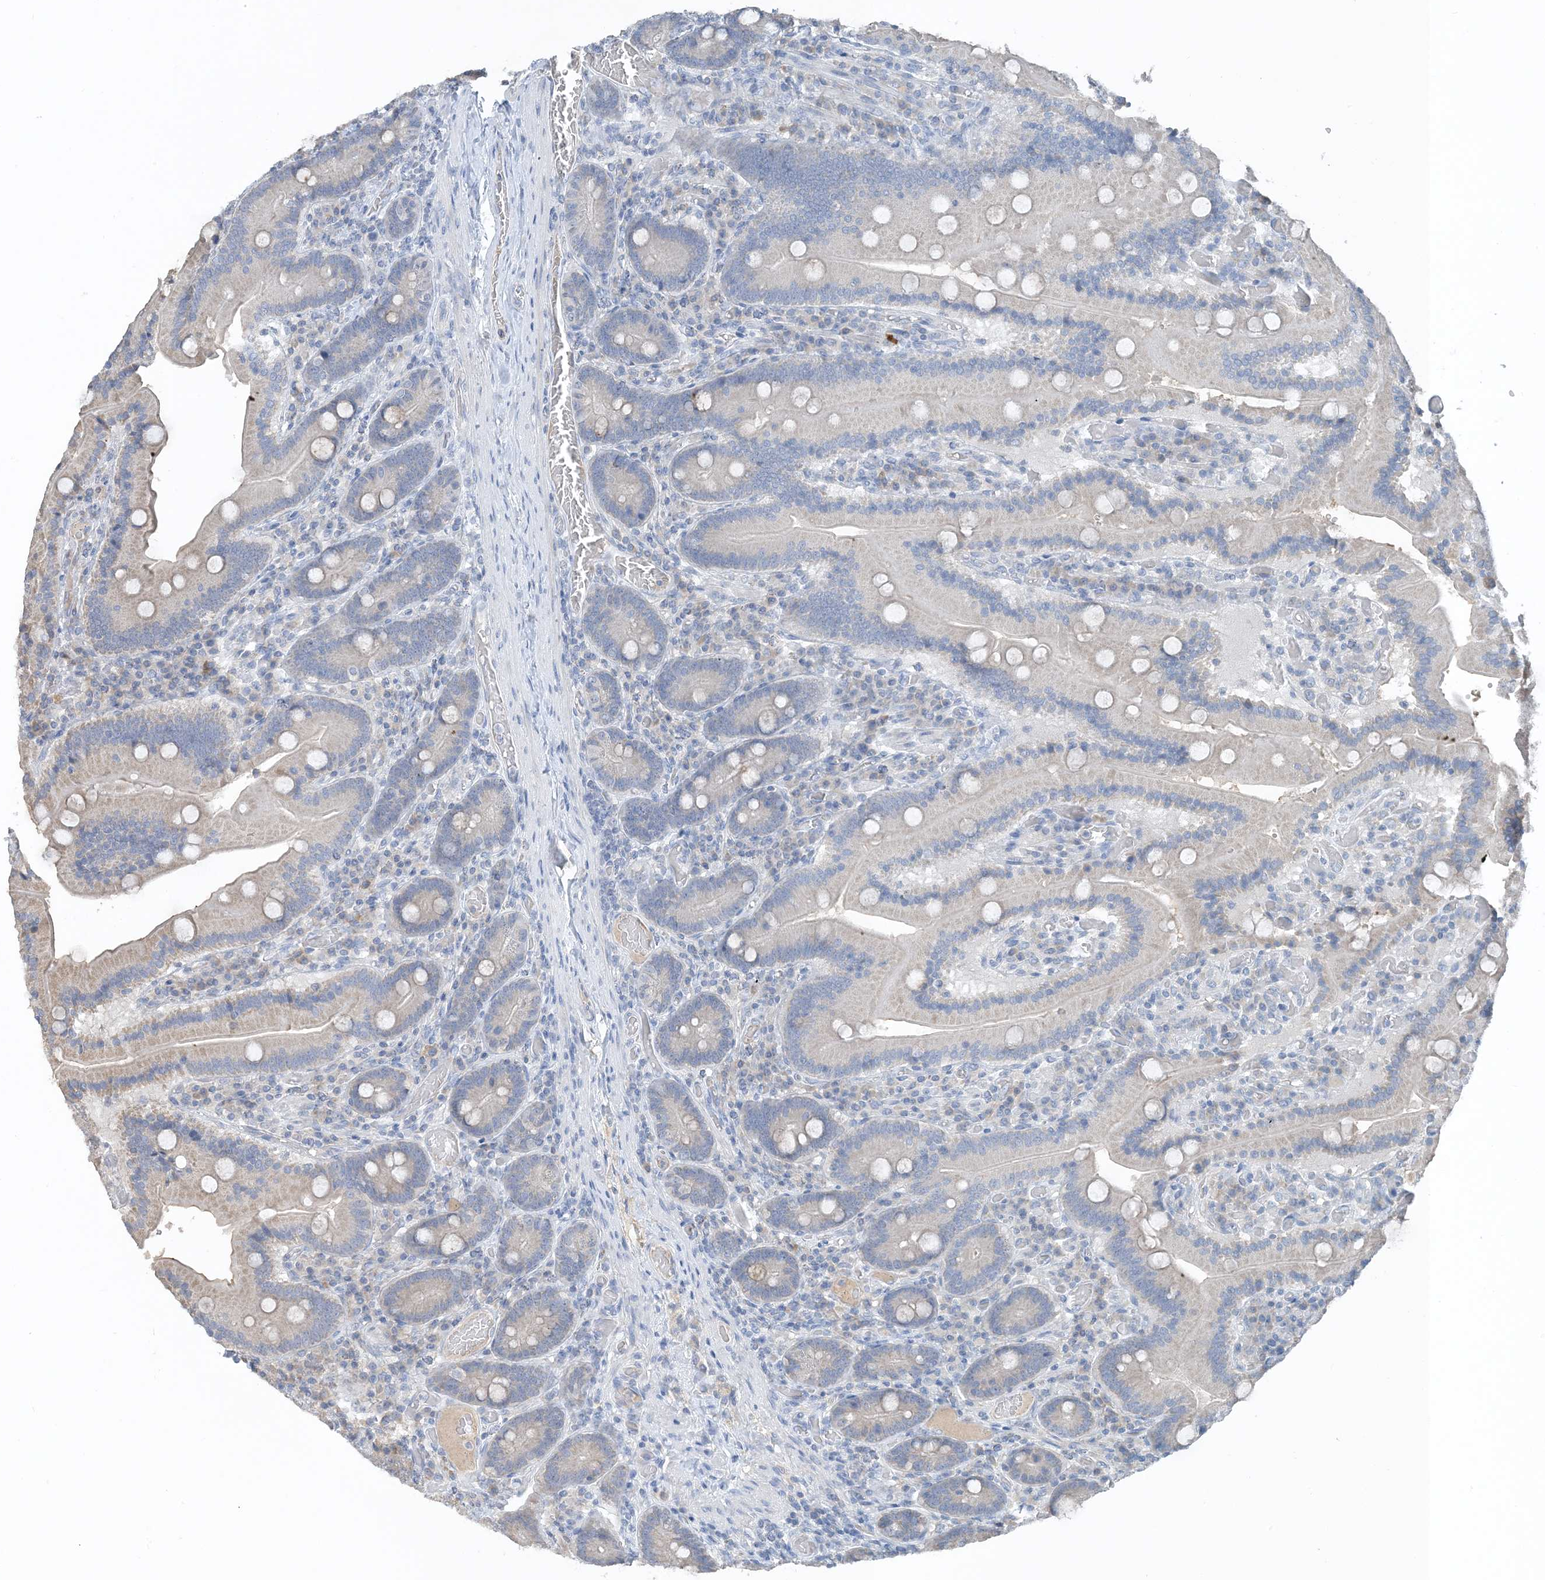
{"staining": {"intensity": "weak", "quantity": "<25%", "location": "cytoplasmic/membranous"}, "tissue": "duodenum", "cell_type": "Glandular cells", "image_type": "normal", "snomed": [{"axis": "morphology", "description": "Normal tissue, NOS"}, {"axis": "topography", "description": "Duodenum"}], "caption": "Glandular cells are negative for protein expression in benign human duodenum. (Stains: DAB (3,3'-diaminobenzidine) immunohistochemistry with hematoxylin counter stain, Microscopy: brightfield microscopy at high magnification).", "gene": "CTRL", "patient": {"sex": "female", "age": 62}}